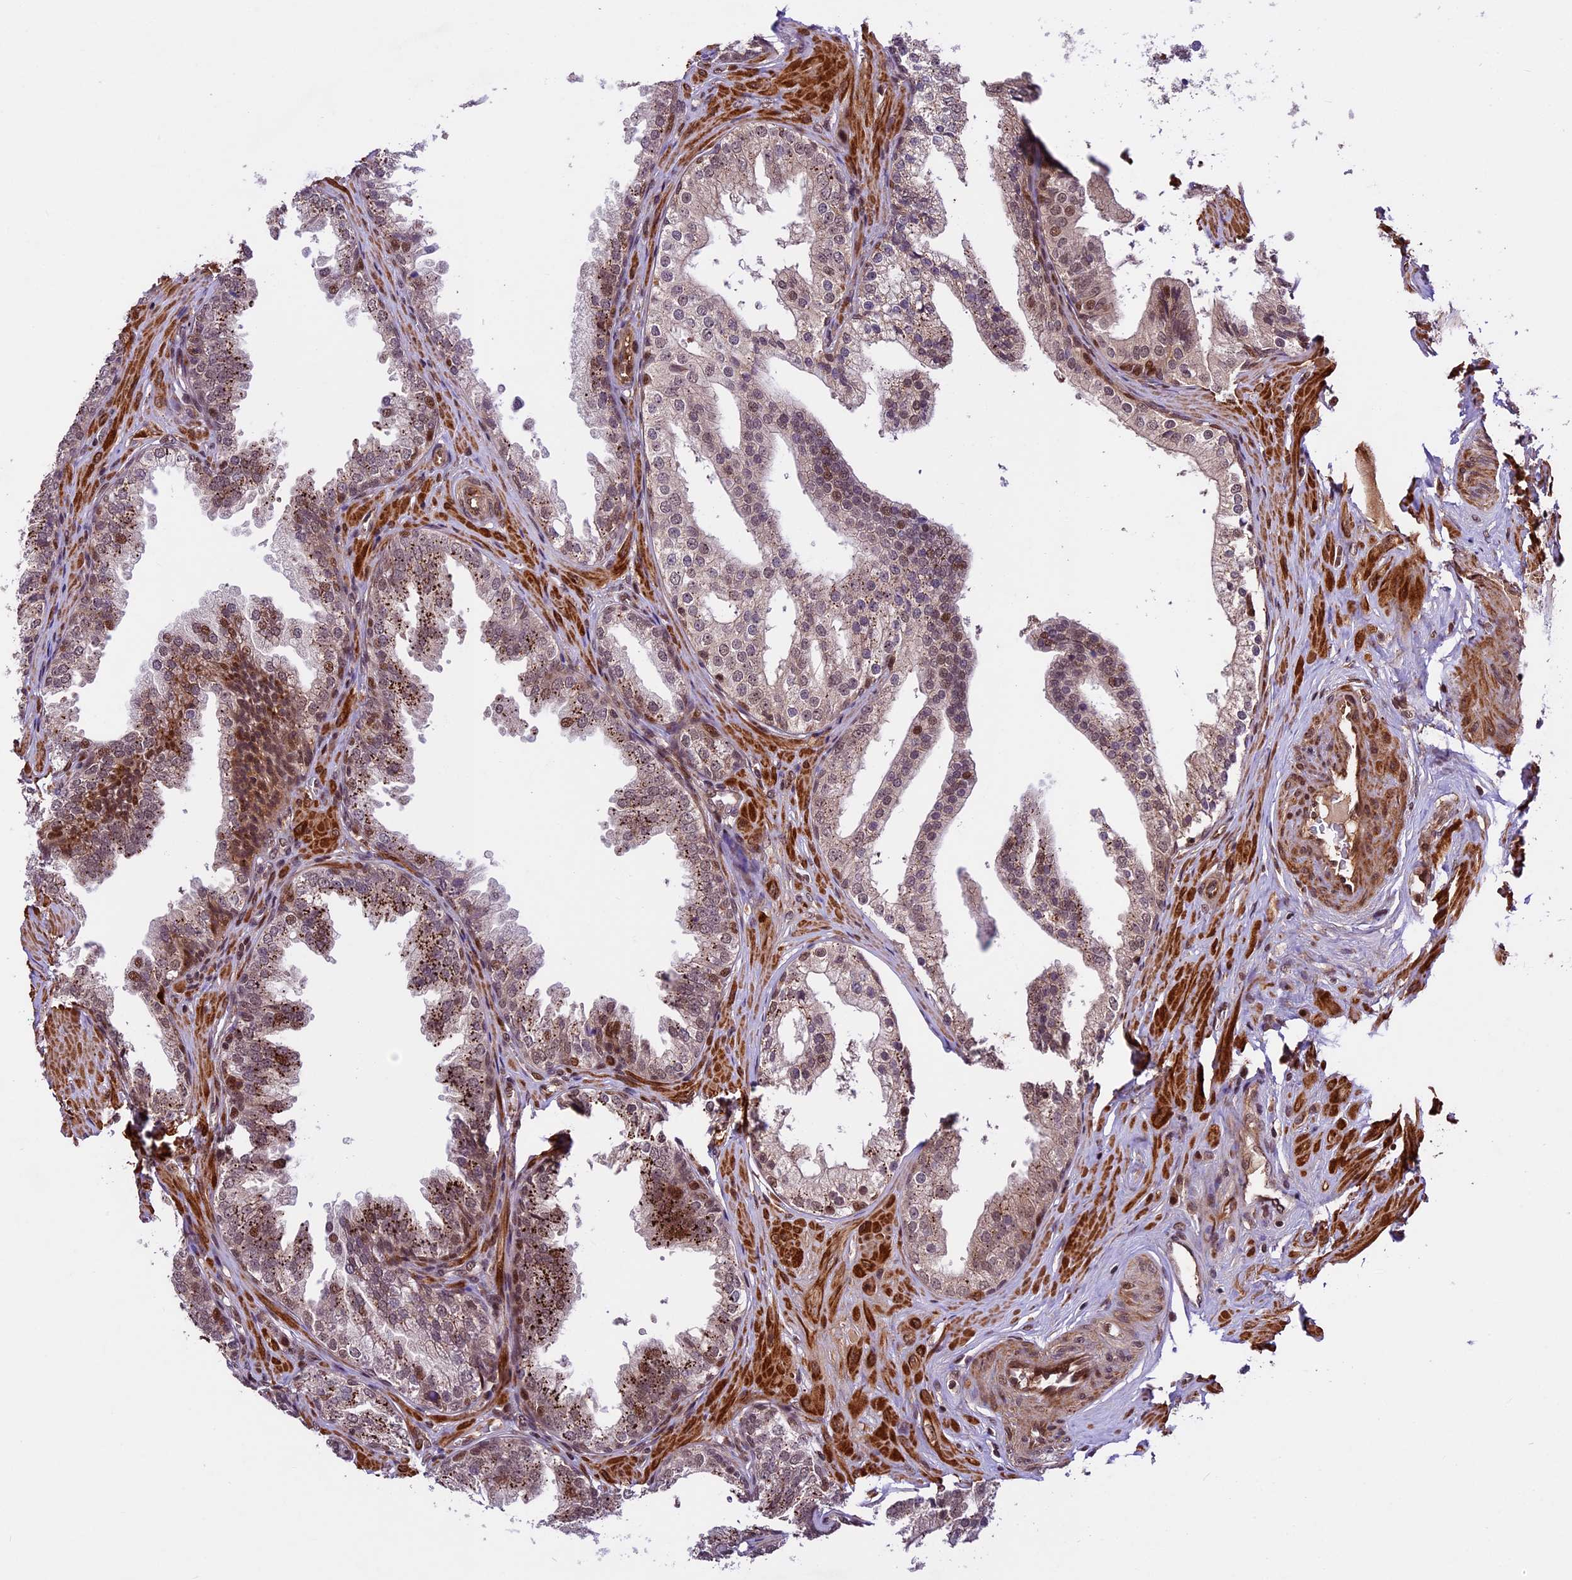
{"staining": {"intensity": "moderate", "quantity": "25%-75%", "location": "cytoplasmic/membranous,nuclear"}, "tissue": "prostate", "cell_type": "Glandular cells", "image_type": "normal", "snomed": [{"axis": "morphology", "description": "Normal tissue, NOS"}, {"axis": "topography", "description": "Prostate"}], "caption": "An immunohistochemistry (IHC) micrograph of unremarkable tissue is shown. Protein staining in brown shows moderate cytoplasmic/membranous,nuclear positivity in prostate within glandular cells. The staining was performed using DAB (3,3'-diaminobenzidine), with brown indicating positive protein expression. Nuclei are stained blue with hematoxylin.", "gene": "DHX38", "patient": {"sex": "male", "age": 60}}